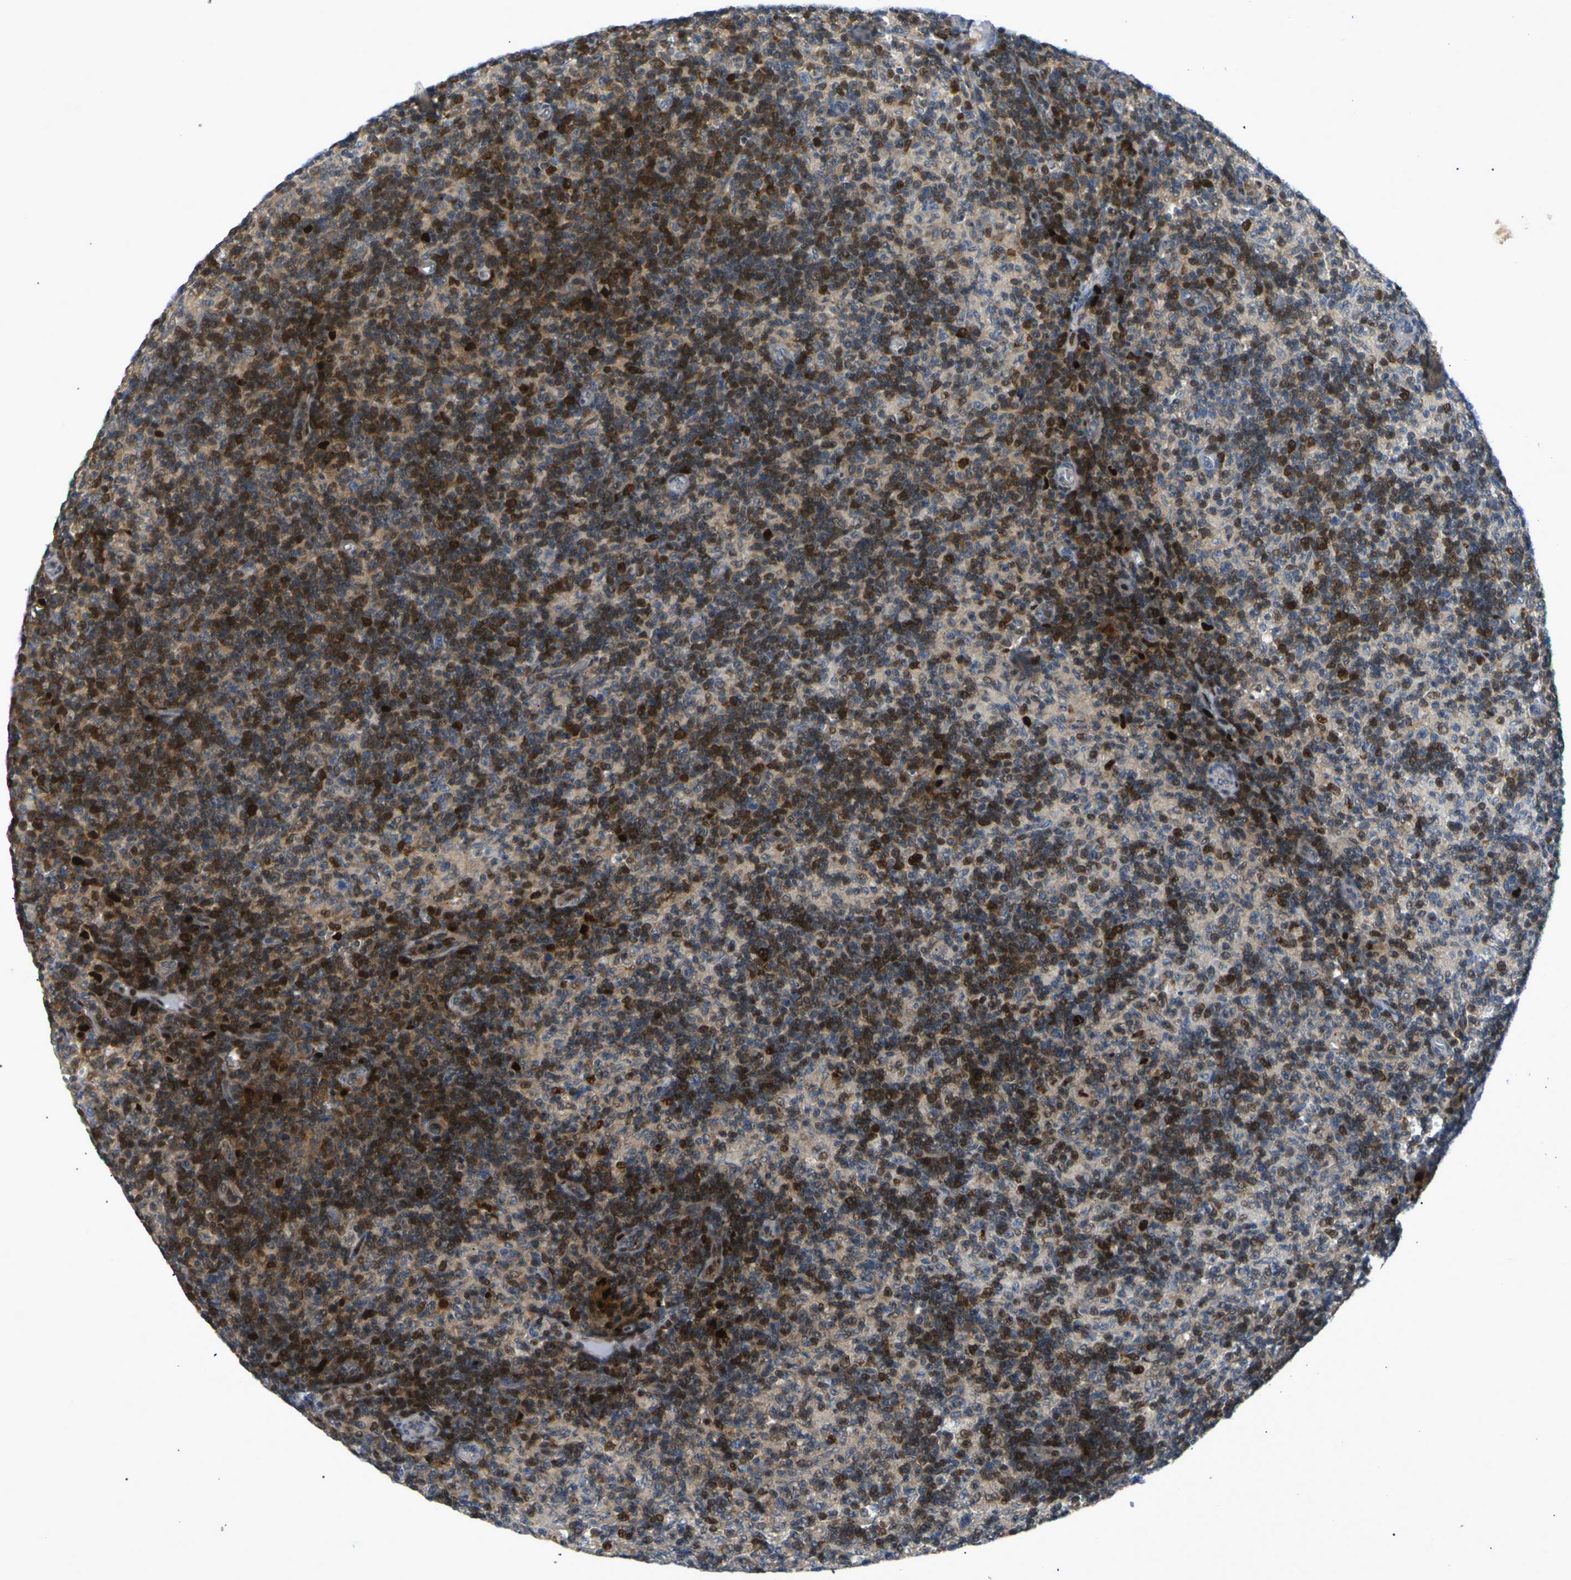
{"staining": {"intensity": "moderate", "quantity": "25%-75%", "location": "cytoplasmic/membranous,nuclear"}, "tissue": "lymph node", "cell_type": "Germinal center cells", "image_type": "normal", "snomed": [{"axis": "morphology", "description": "Normal tissue, NOS"}, {"axis": "morphology", "description": "Inflammation, NOS"}, {"axis": "topography", "description": "Lymph node"}], "caption": "An IHC photomicrograph of normal tissue is shown. Protein staining in brown labels moderate cytoplasmic/membranous,nuclear positivity in lymph node within germinal center cells. (brown staining indicates protein expression, while blue staining denotes nuclei).", "gene": "RPS6KA3", "patient": {"sex": "male", "age": 55}}